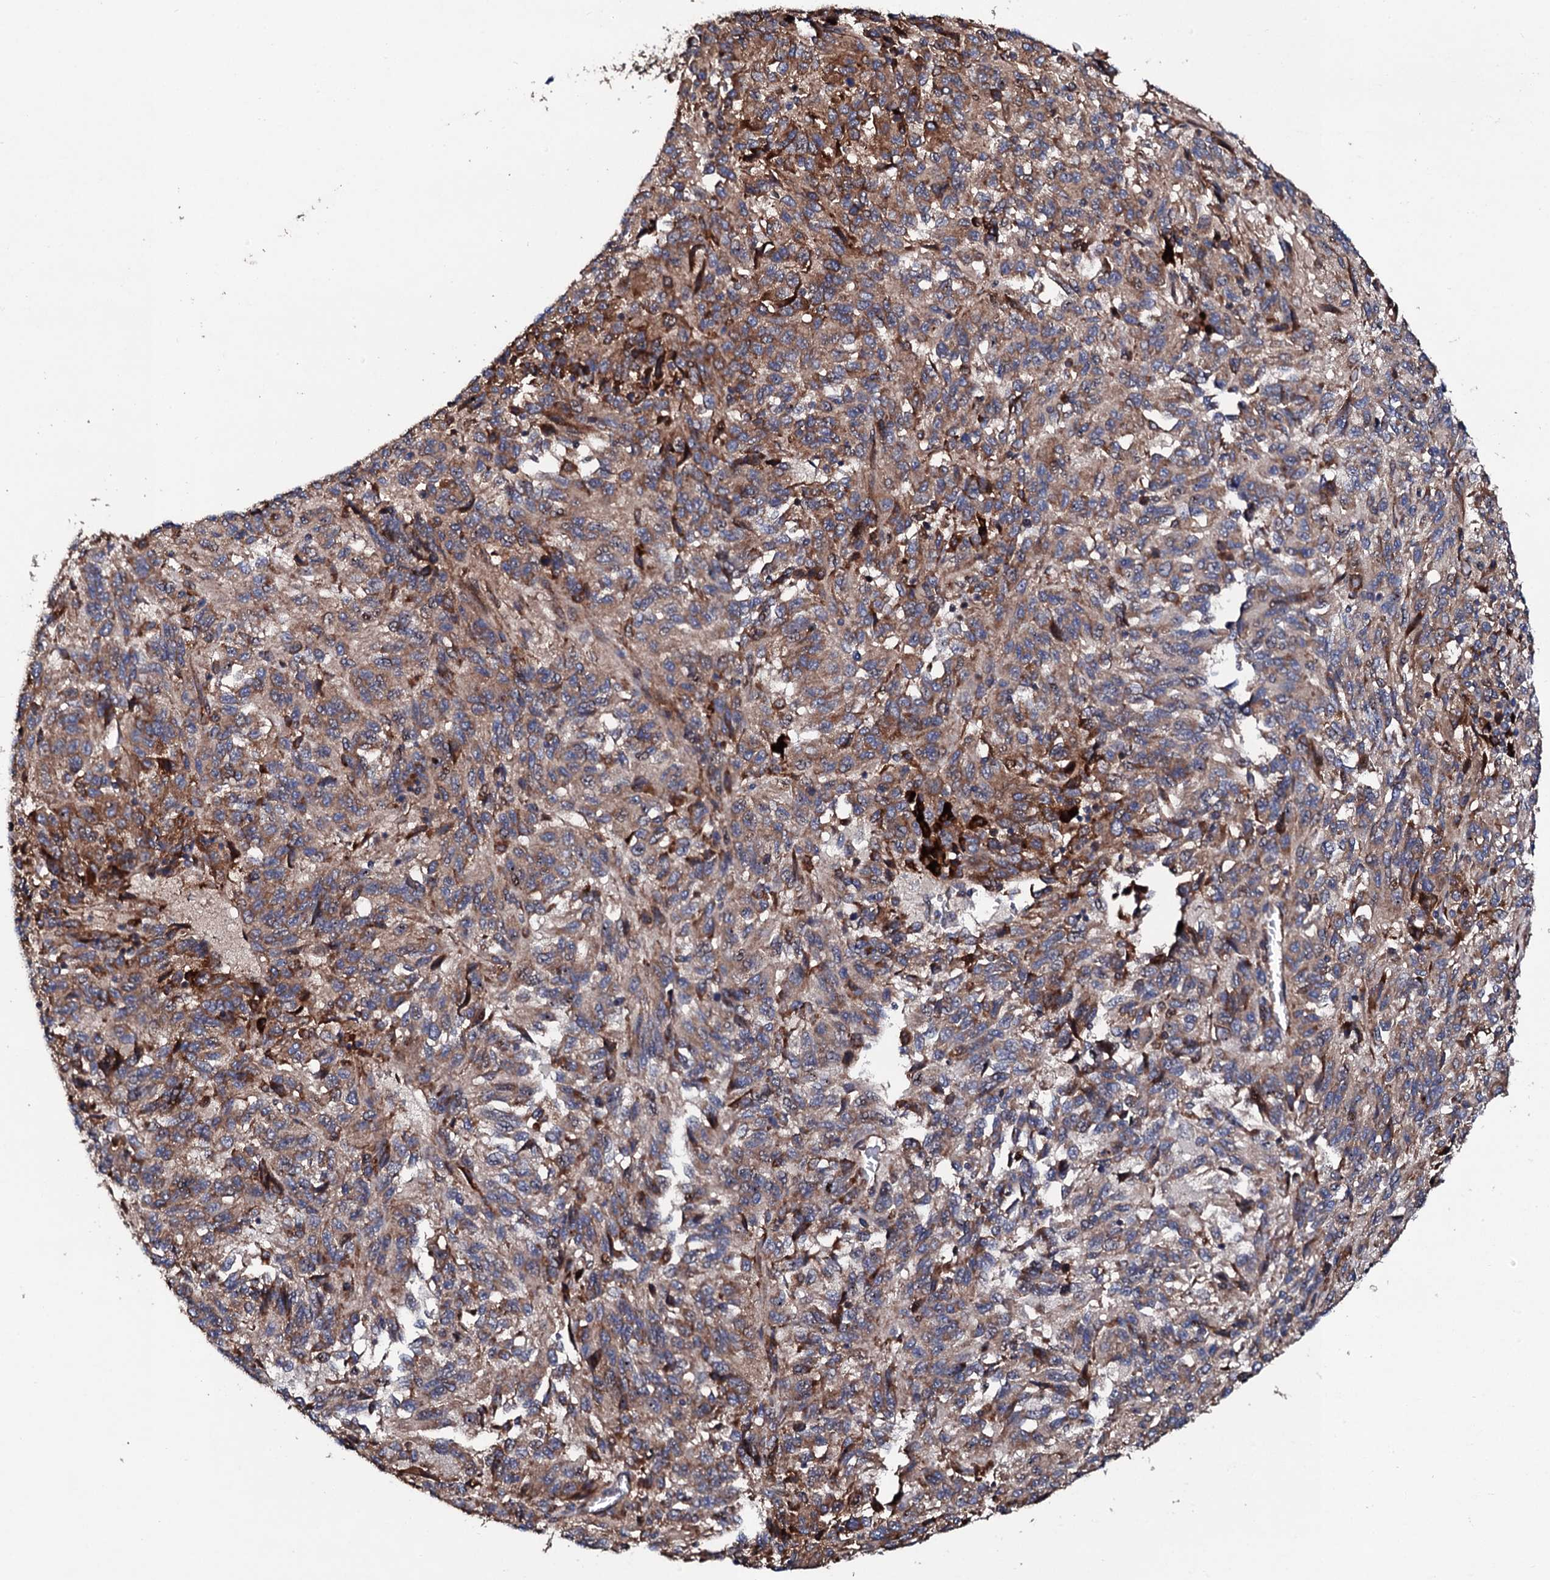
{"staining": {"intensity": "moderate", "quantity": ">75%", "location": "cytoplasmic/membranous"}, "tissue": "melanoma", "cell_type": "Tumor cells", "image_type": "cancer", "snomed": [{"axis": "morphology", "description": "Malignant melanoma, Metastatic site"}, {"axis": "topography", "description": "Lung"}], "caption": "This photomicrograph displays melanoma stained with immunohistochemistry to label a protein in brown. The cytoplasmic/membranous of tumor cells show moderate positivity for the protein. Nuclei are counter-stained blue.", "gene": "LIPT2", "patient": {"sex": "male", "age": 64}}